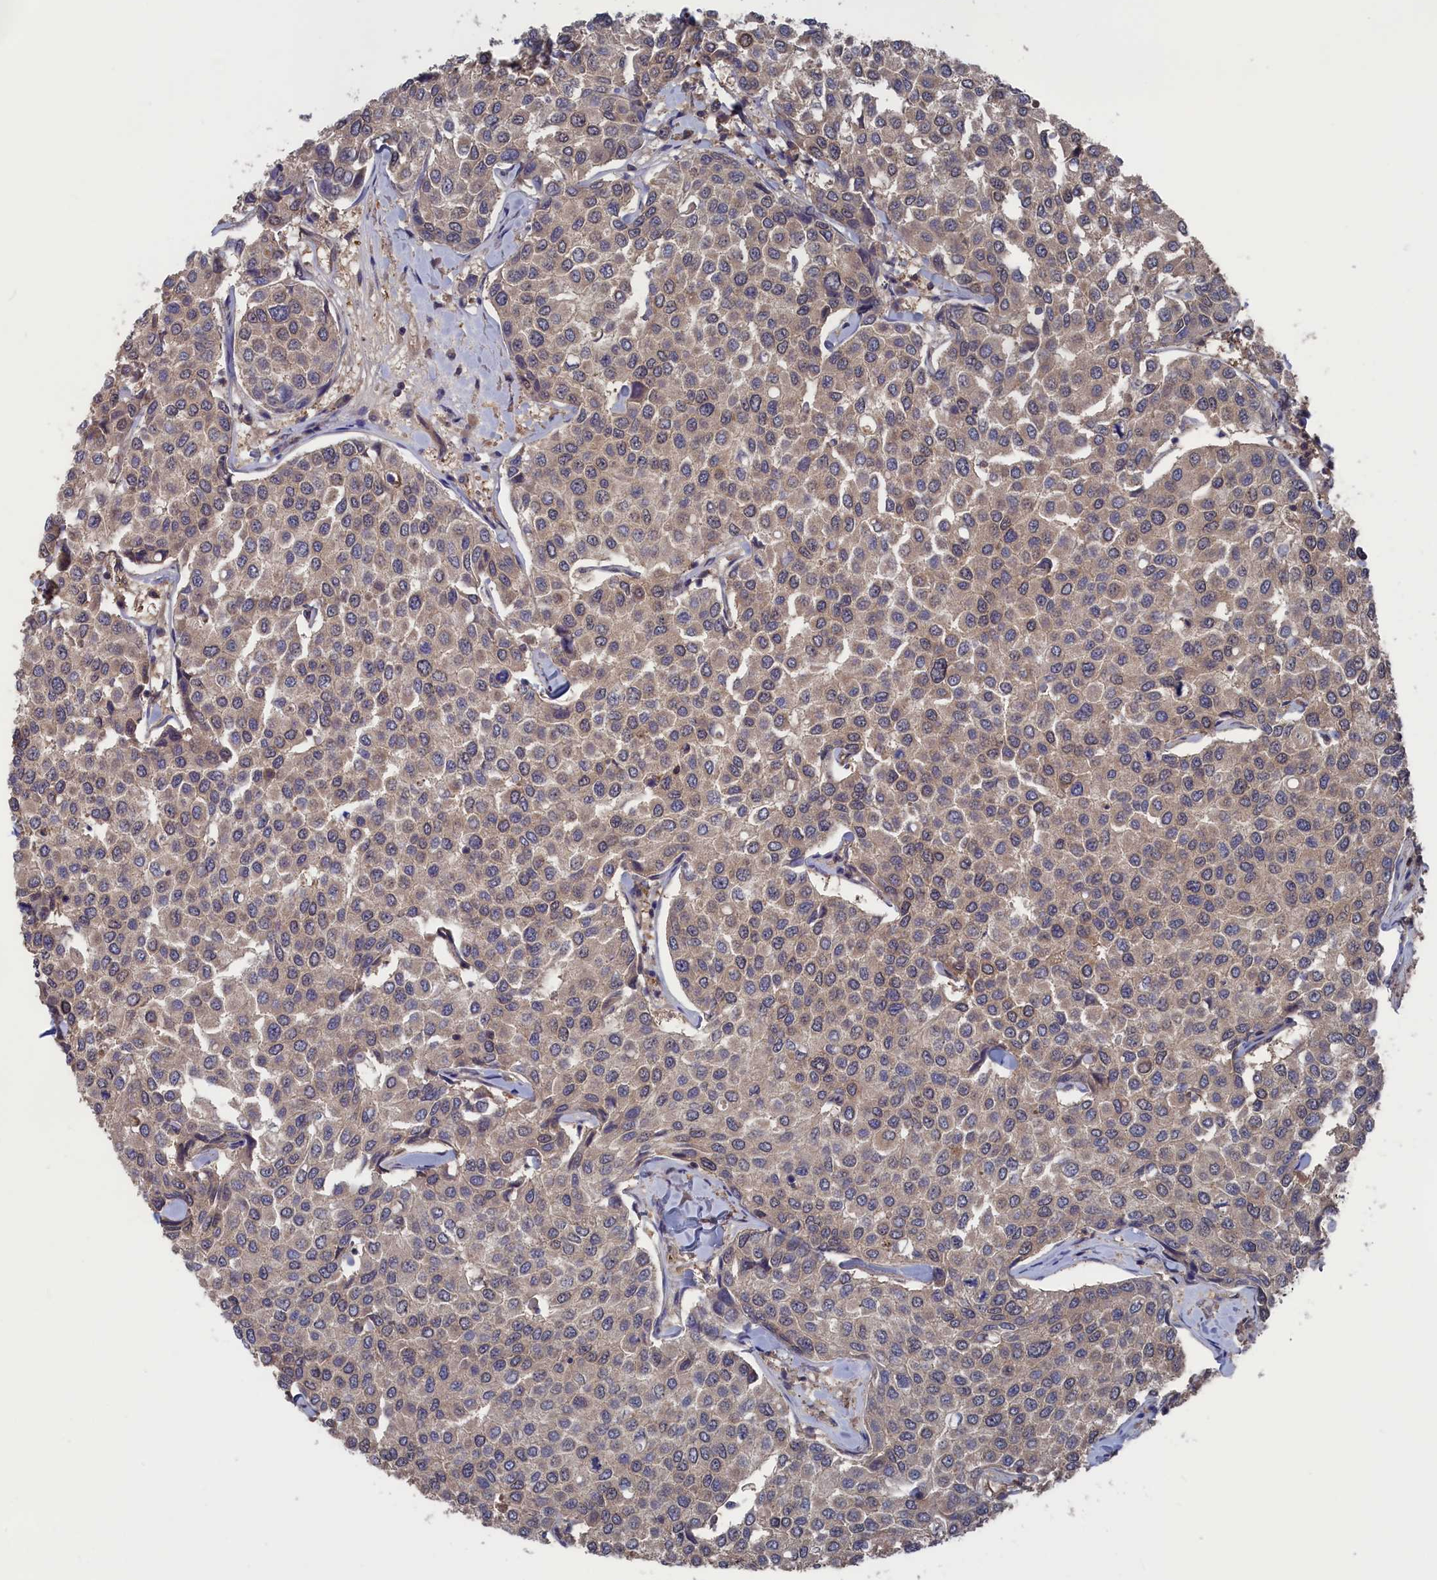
{"staining": {"intensity": "negative", "quantity": "none", "location": "none"}, "tissue": "breast cancer", "cell_type": "Tumor cells", "image_type": "cancer", "snomed": [{"axis": "morphology", "description": "Duct carcinoma"}, {"axis": "topography", "description": "Breast"}], "caption": "IHC of breast infiltrating ductal carcinoma reveals no positivity in tumor cells.", "gene": "NUTF2", "patient": {"sex": "female", "age": 55}}